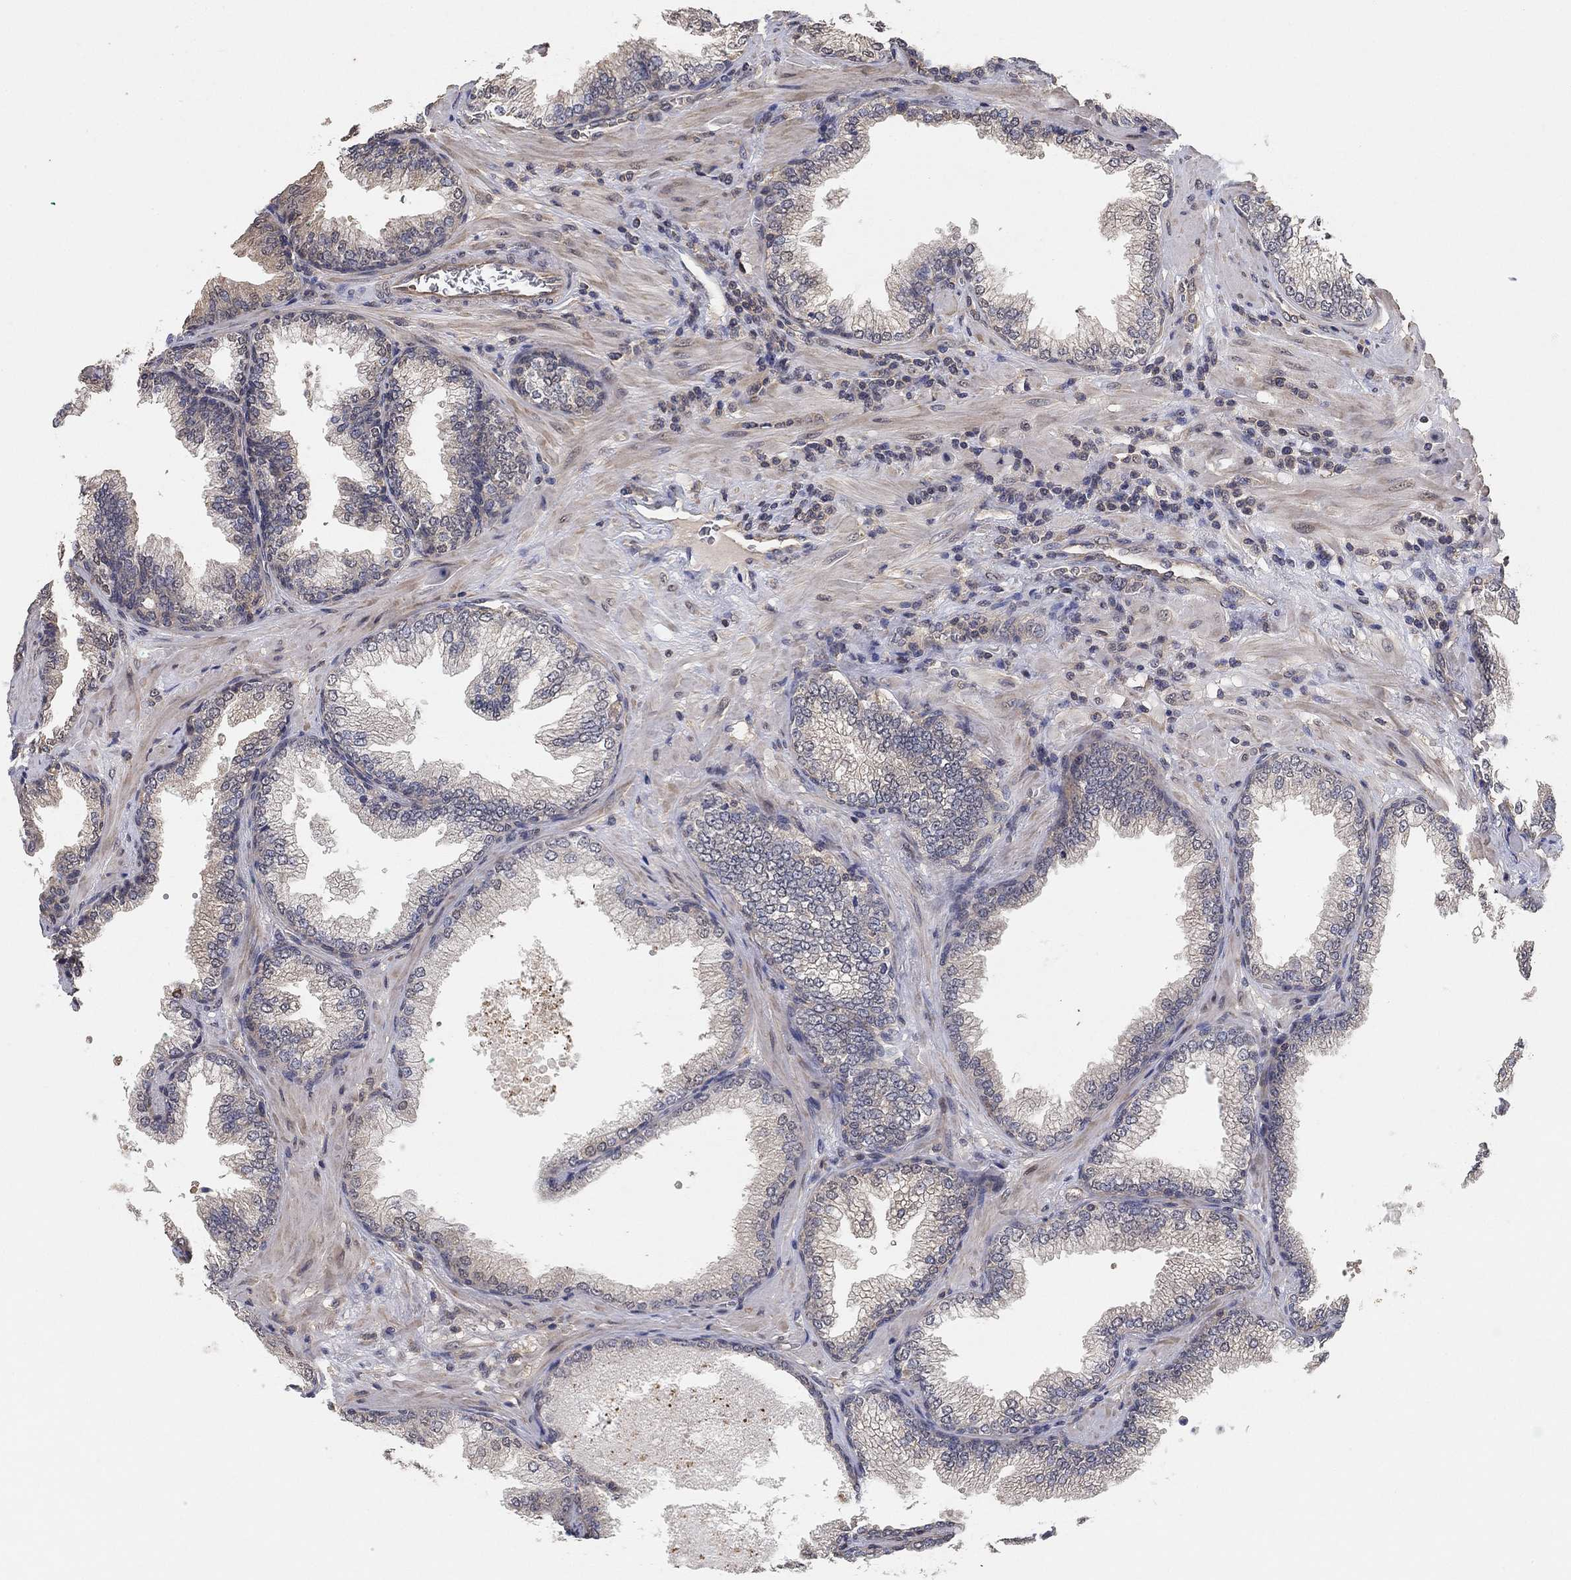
{"staining": {"intensity": "negative", "quantity": "none", "location": "none"}, "tissue": "prostate cancer", "cell_type": "Tumor cells", "image_type": "cancer", "snomed": [{"axis": "morphology", "description": "Adenocarcinoma, Low grade"}, {"axis": "topography", "description": "Prostate"}], "caption": "Prostate adenocarcinoma (low-grade) stained for a protein using immunohistochemistry displays no staining tumor cells.", "gene": "CCDC43", "patient": {"sex": "male", "age": 68}}